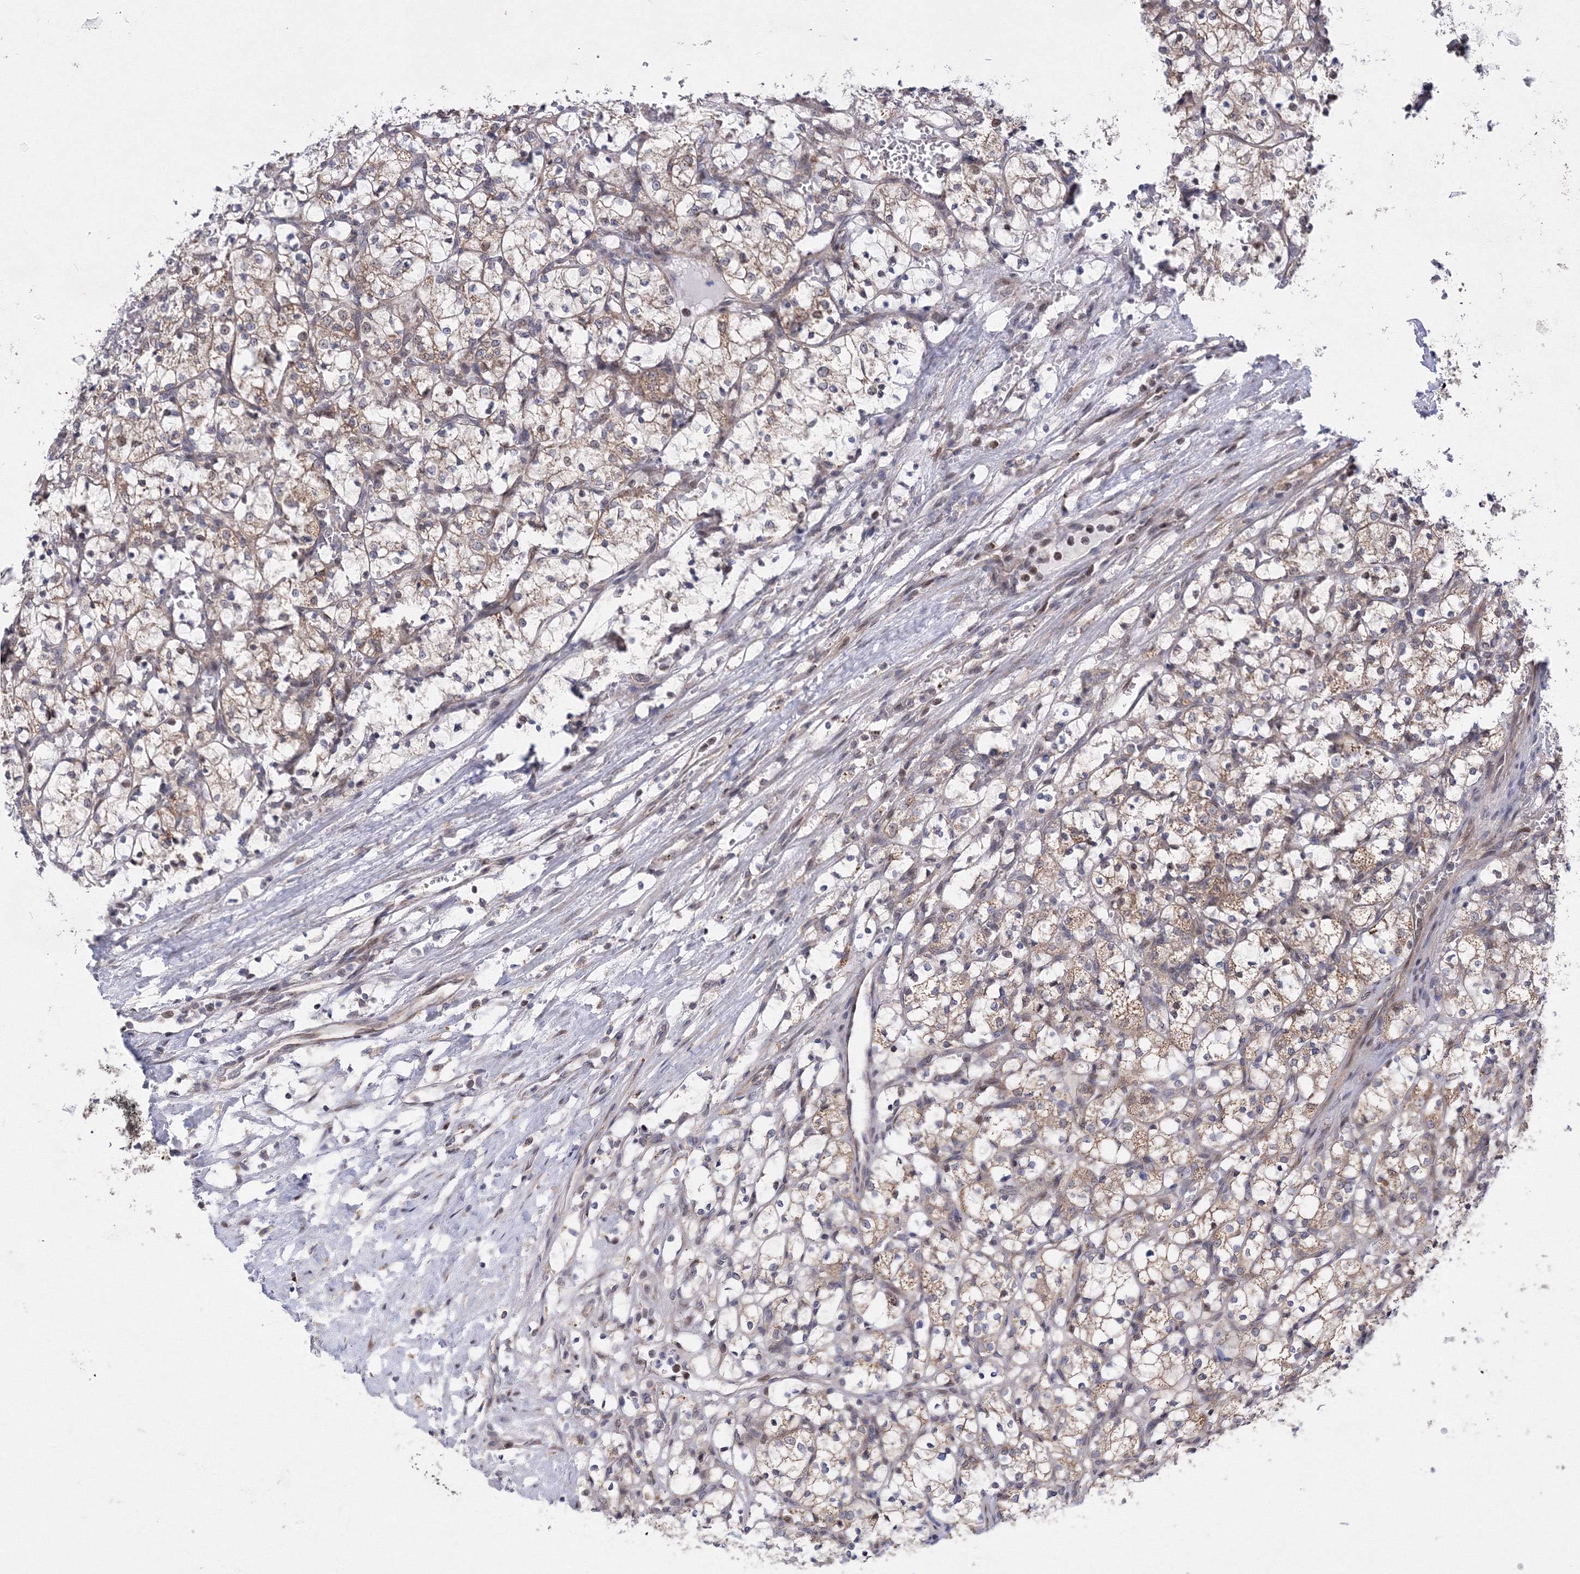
{"staining": {"intensity": "weak", "quantity": ">75%", "location": "cytoplasmic/membranous,nuclear"}, "tissue": "renal cancer", "cell_type": "Tumor cells", "image_type": "cancer", "snomed": [{"axis": "morphology", "description": "Adenocarcinoma, NOS"}, {"axis": "topography", "description": "Kidney"}], "caption": "Protein analysis of adenocarcinoma (renal) tissue demonstrates weak cytoplasmic/membranous and nuclear staining in about >75% of tumor cells.", "gene": "GPN1", "patient": {"sex": "female", "age": 69}}